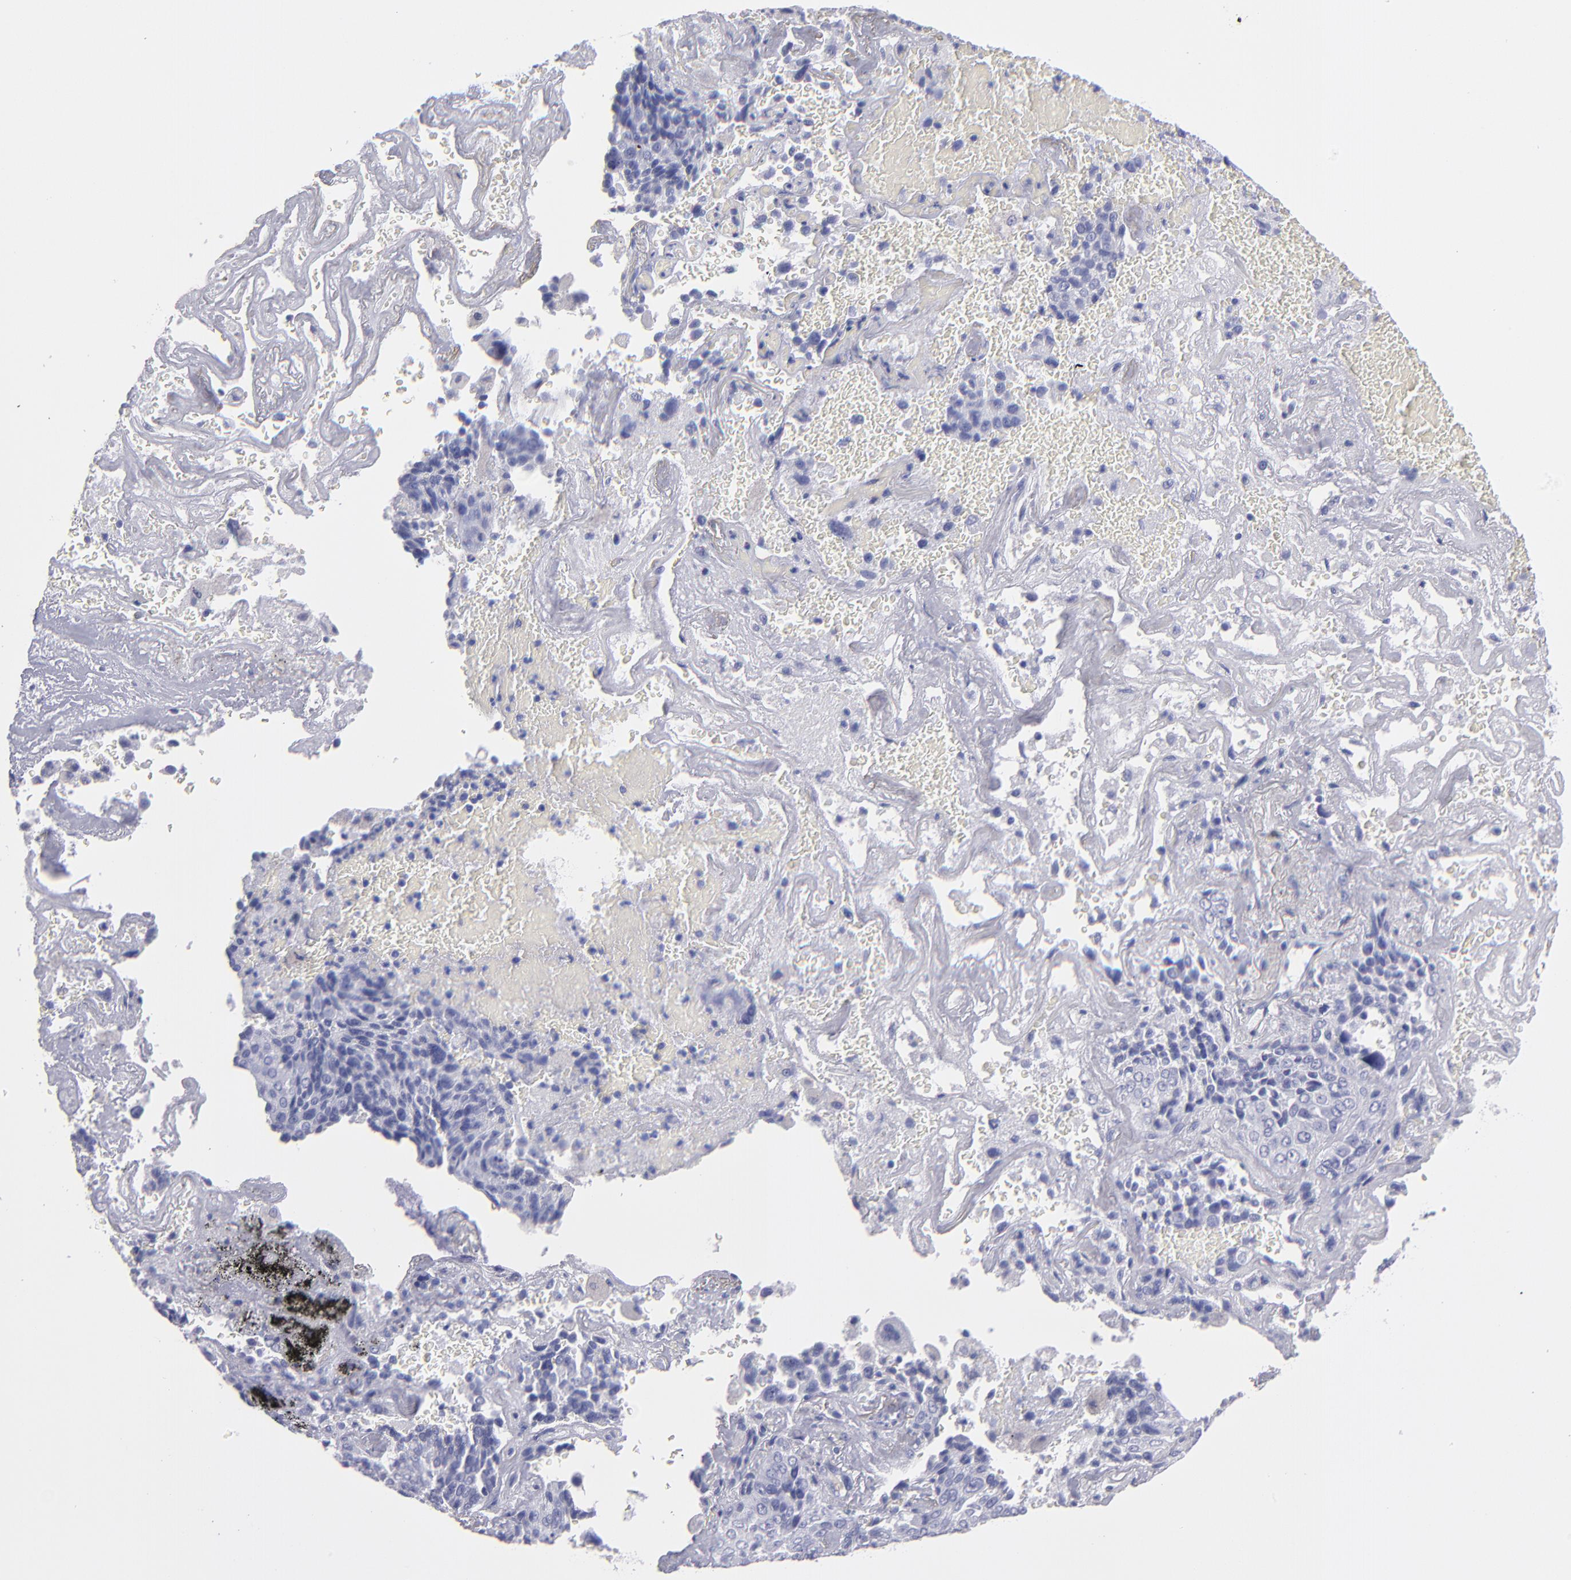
{"staining": {"intensity": "negative", "quantity": "none", "location": "none"}, "tissue": "lung cancer", "cell_type": "Tumor cells", "image_type": "cancer", "snomed": [{"axis": "morphology", "description": "Squamous cell carcinoma, NOS"}, {"axis": "topography", "description": "Lung"}], "caption": "Lung cancer (squamous cell carcinoma) stained for a protein using immunohistochemistry displays no staining tumor cells.", "gene": "MB", "patient": {"sex": "male", "age": 54}}